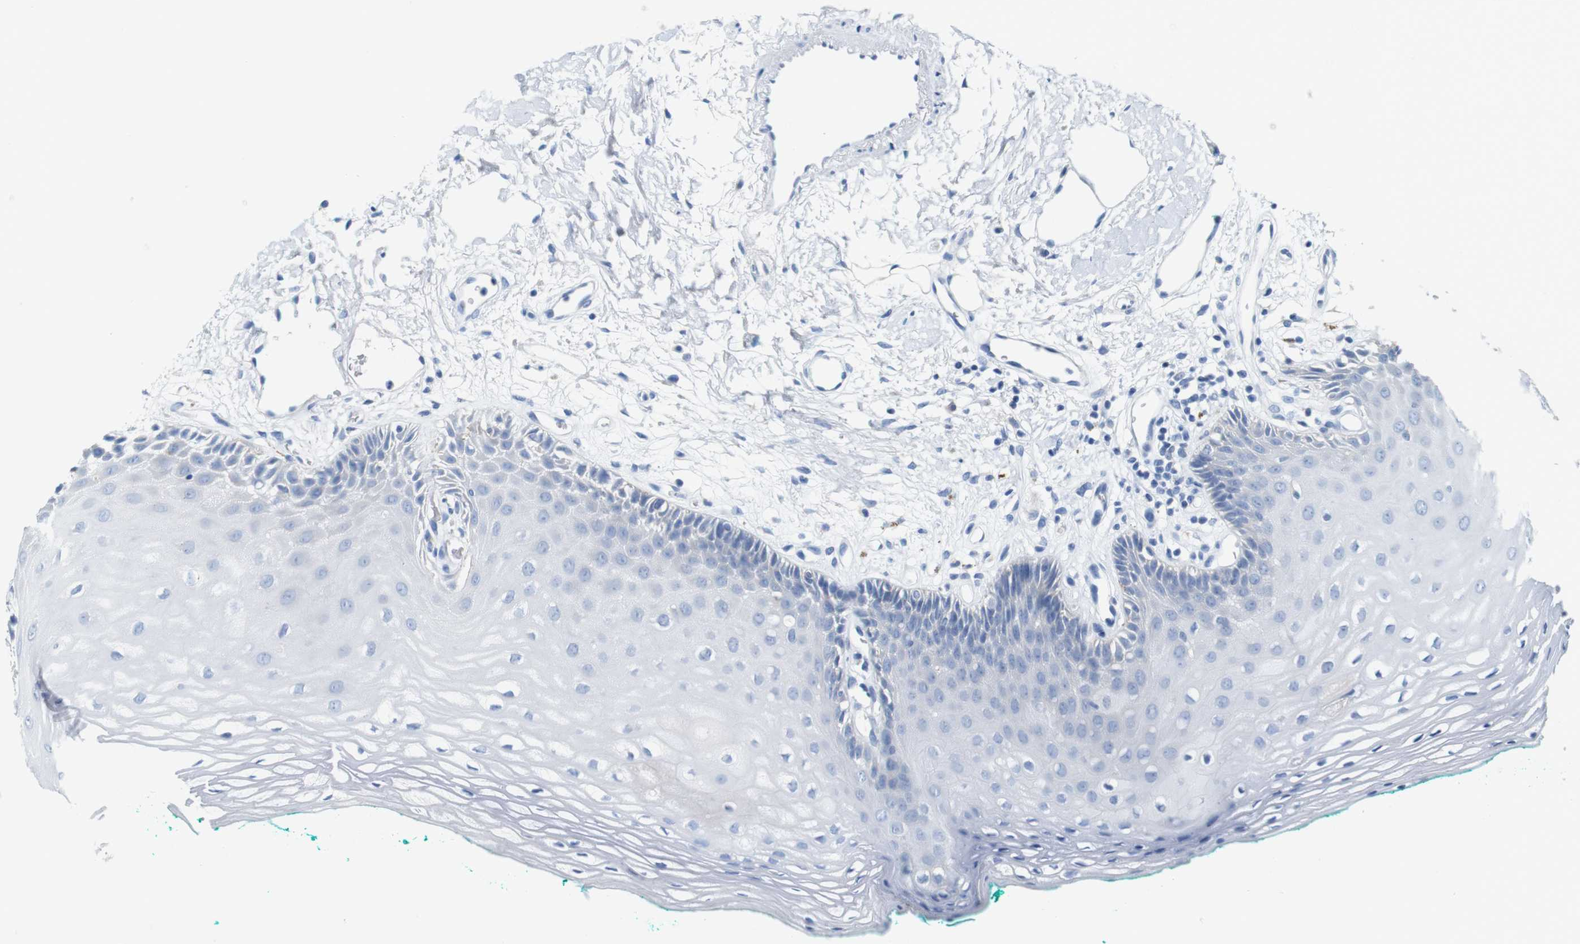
{"staining": {"intensity": "negative", "quantity": "none", "location": "none"}, "tissue": "oral mucosa", "cell_type": "Squamous epithelial cells", "image_type": "normal", "snomed": [{"axis": "morphology", "description": "Normal tissue, NOS"}, {"axis": "topography", "description": "Skeletal muscle"}, {"axis": "topography", "description": "Oral tissue"}, {"axis": "topography", "description": "Peripheral nerve tissue"}], "caption": "DAB (3,3'-diaminobenzidine) immunohistochemical staining of benign oral mucosa displays no significant expression in squamous epithelial cells. (DAB (3,3'-diaminobenzidine) immunohistochemistry (IHC) visualized using brightfield microscopy, high magnification).", "gene": "IGSF8", "patient": {"sex": "female", "age": 84}}